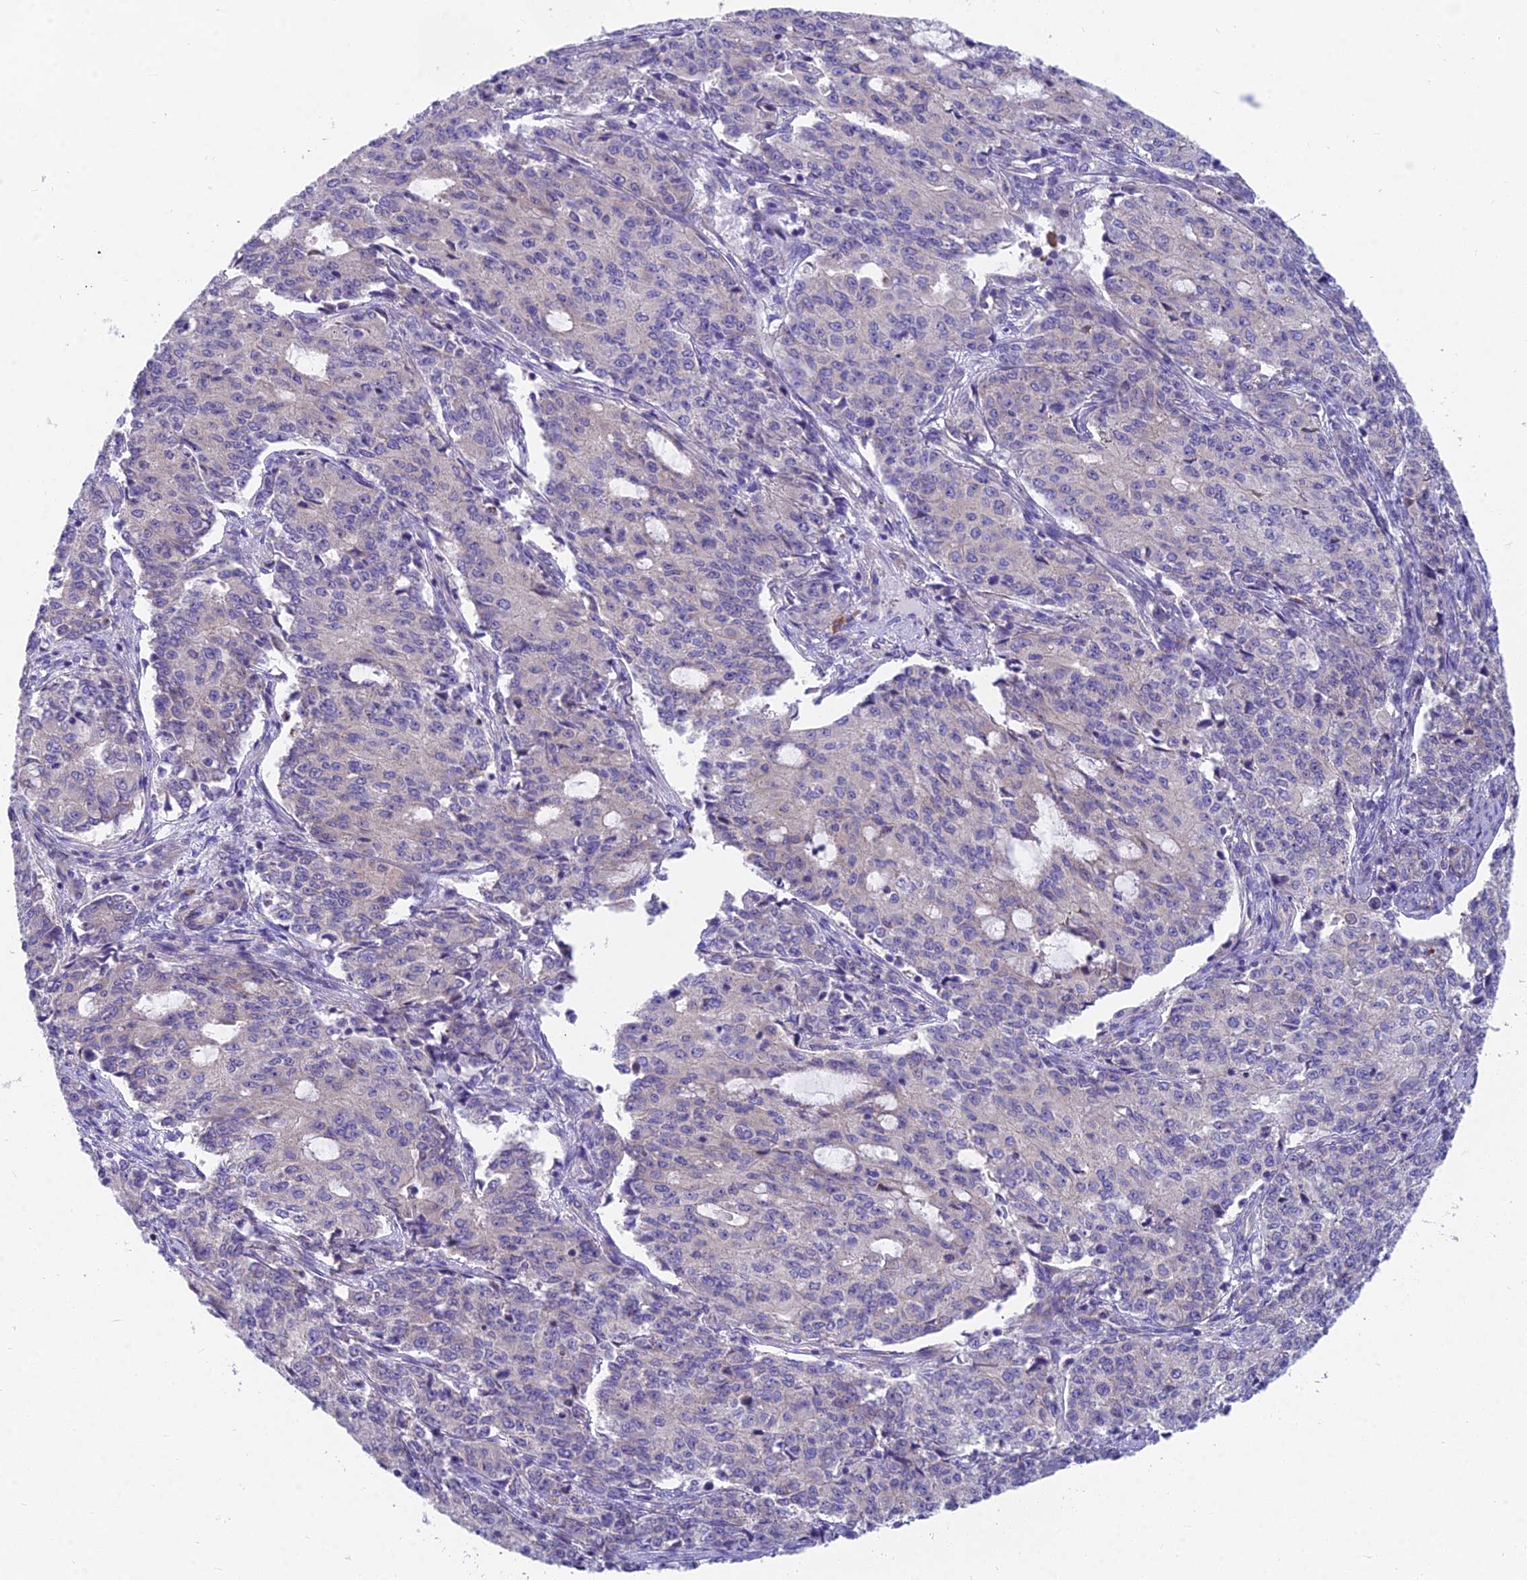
{"staining": {"intensity": "negative", "quantity": "none", "location": "none"}, "tissue": "endometrial cancer", "cell_type": "Tumor cells", "image_type": "cancer", "snomed": [{"axis": "morphology", "description": "Adenocarcinoma, NOS"}, {"axis": "topography", "description": "Endometrium"}], "caption": "Endometrial cancer (adenocarcinoma) stained for a protein using immunohistochemistry (IHC) shows no positivity tumor cells.", "gene": "MVB12A", "patient": {"sex": "female", "age": 50}}